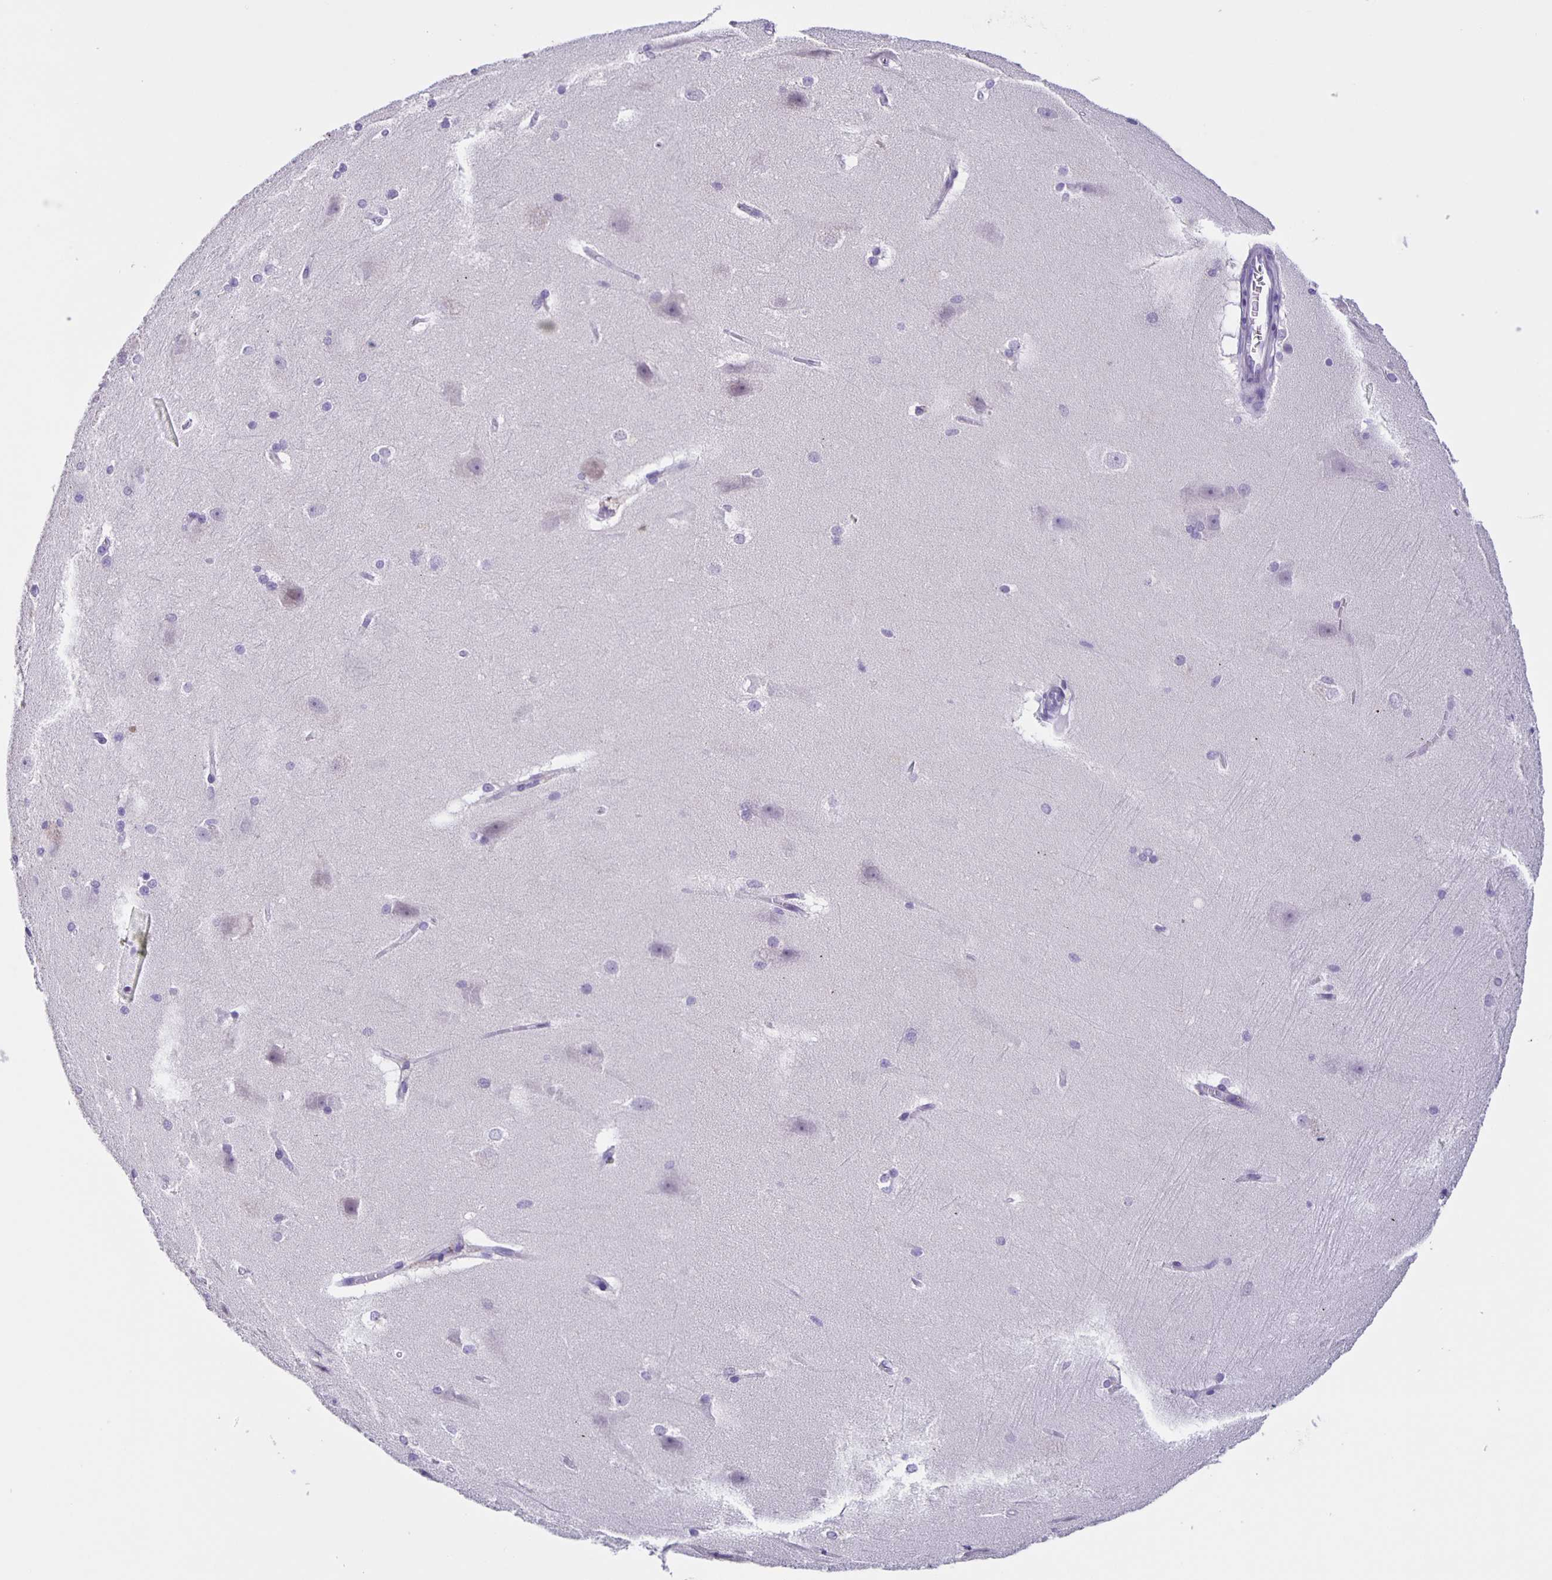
{"staining": {"intensity": "negative", "quantity": "none", "location": "none"}, "tissue": "hippocampus", "cell_type": "Glial cells", "image_type": "normal", "snomed": [{"axis": "morphology", "description": "Normal tissue, NOS"}, {"axis": "topography", "description": "Cerebral cortex"}, {"axis": "topography", "description": "Hippocampus"}], "caption": "Hippocampus stained for a protein using IHC shows no expression glial cells.", "gene": "SLC12A3", "patient": {"sex": "female", "age": 19}}